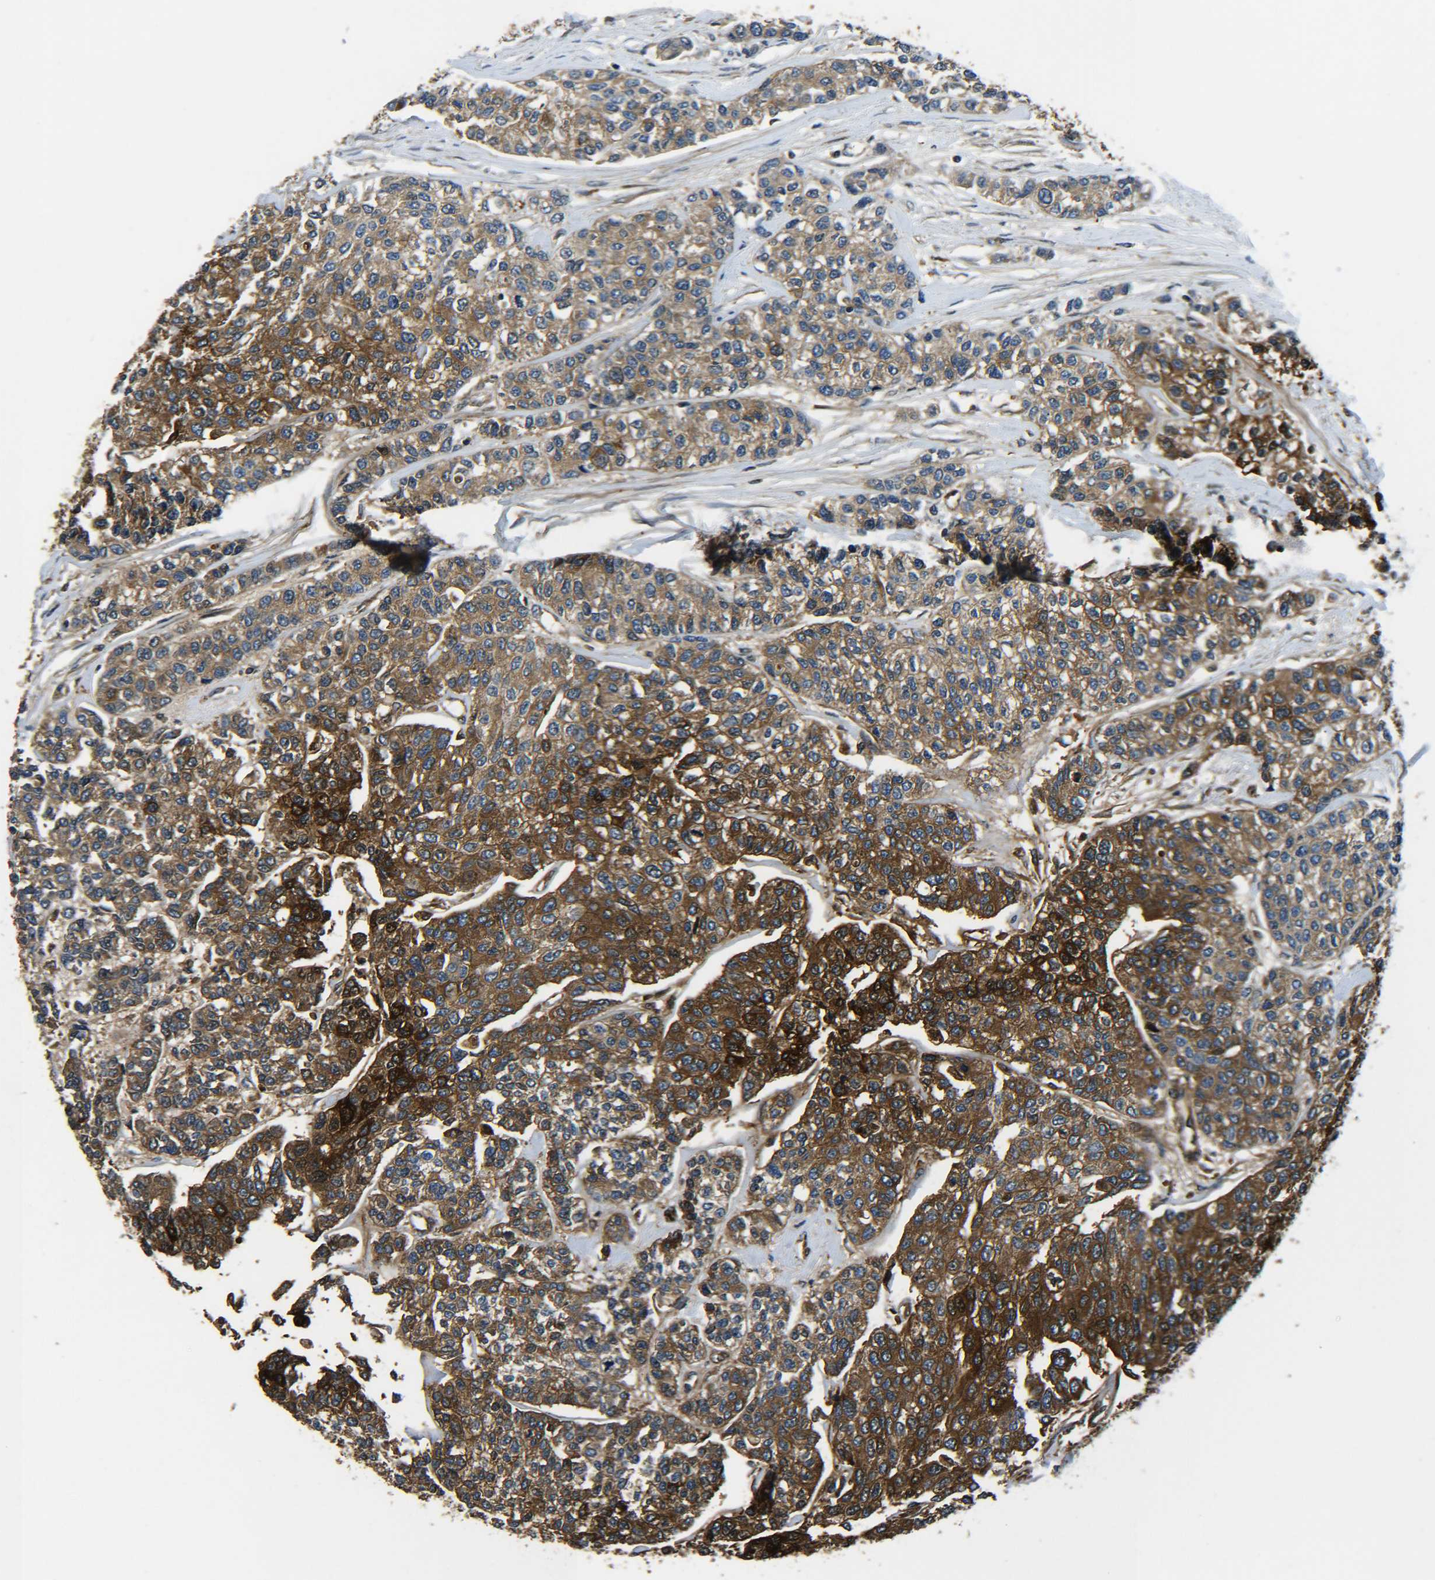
{"staining": {"intensity": "strong", "quantity": ">75%", "location": "cytoplasmic/membranous"}, "tissue": "breast cancer", "cell_type": "Tumor cells", "image_type": "cancer", "snomed": [{"axis": "morphology", "description": "Duct carcinoma"}, {"axis": "topography", "description": "Breast"}], "caption": "There is high levels of strong cytoplasmic/membranous staining in tumor cells of breast cancer (infiltrating ductal carcinoma), as demonstrated by immunohistochemical staining (brown color).", "gene": "PREB", "patient": {"sex": "female", "age": 51}}